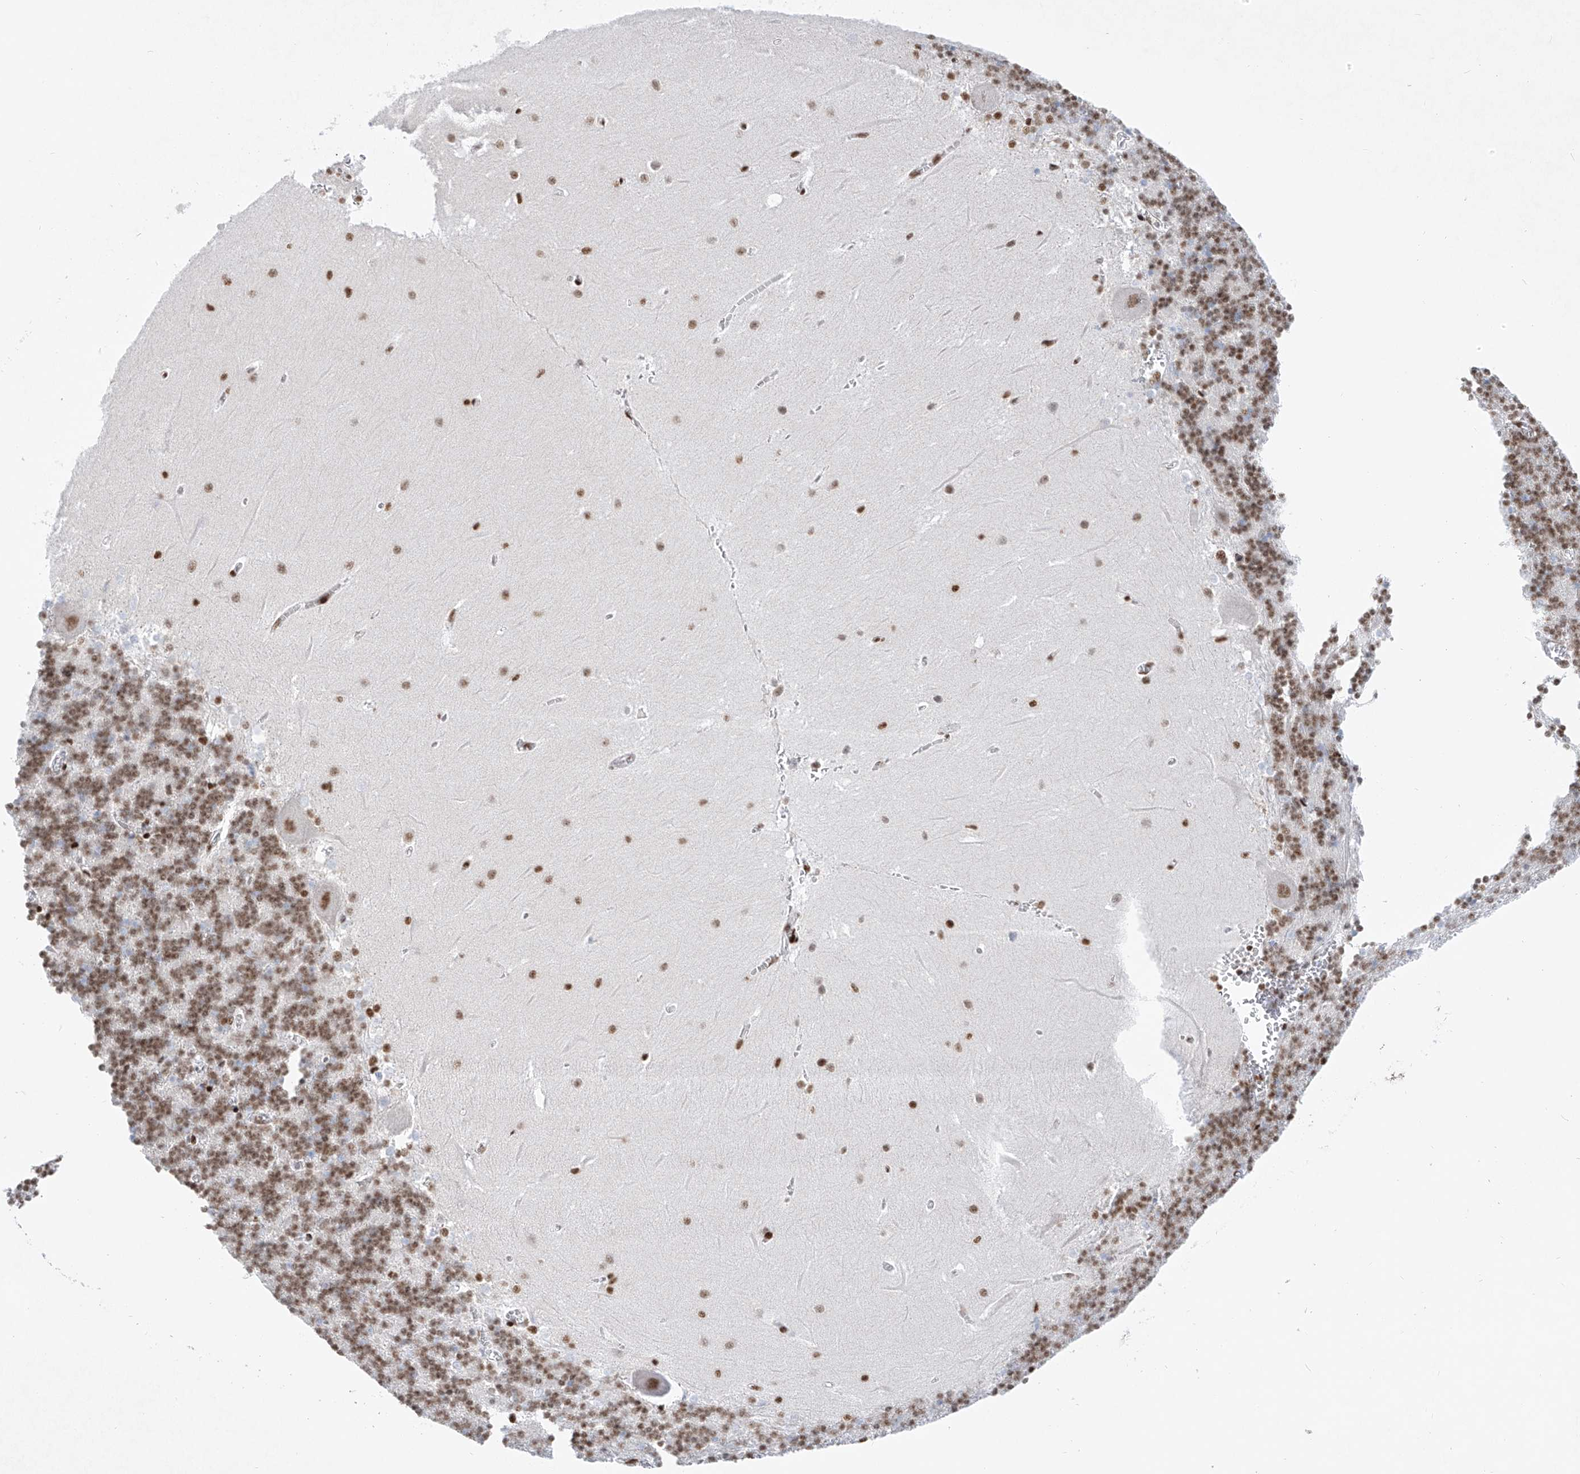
{"staining": {"intensity": "moderate", "quantity": "25%-75%", "location": "nuclear"}, "tissue": "cerebellum", "cell_type": "Cells in granular layer", "image_type": "normal", "snomed": [{"axis": "morphology", "description": "Normal tissue, NOS"}, {"axis": "topography", "description": "Cerebellum"}], "caption": "Protein staining of normal cerebellum shows moderate nuclear staining in about 25%-75% of cells in granular layer.", "gene": "TAF4", "patient": {"sex": "male", "age": 37}}